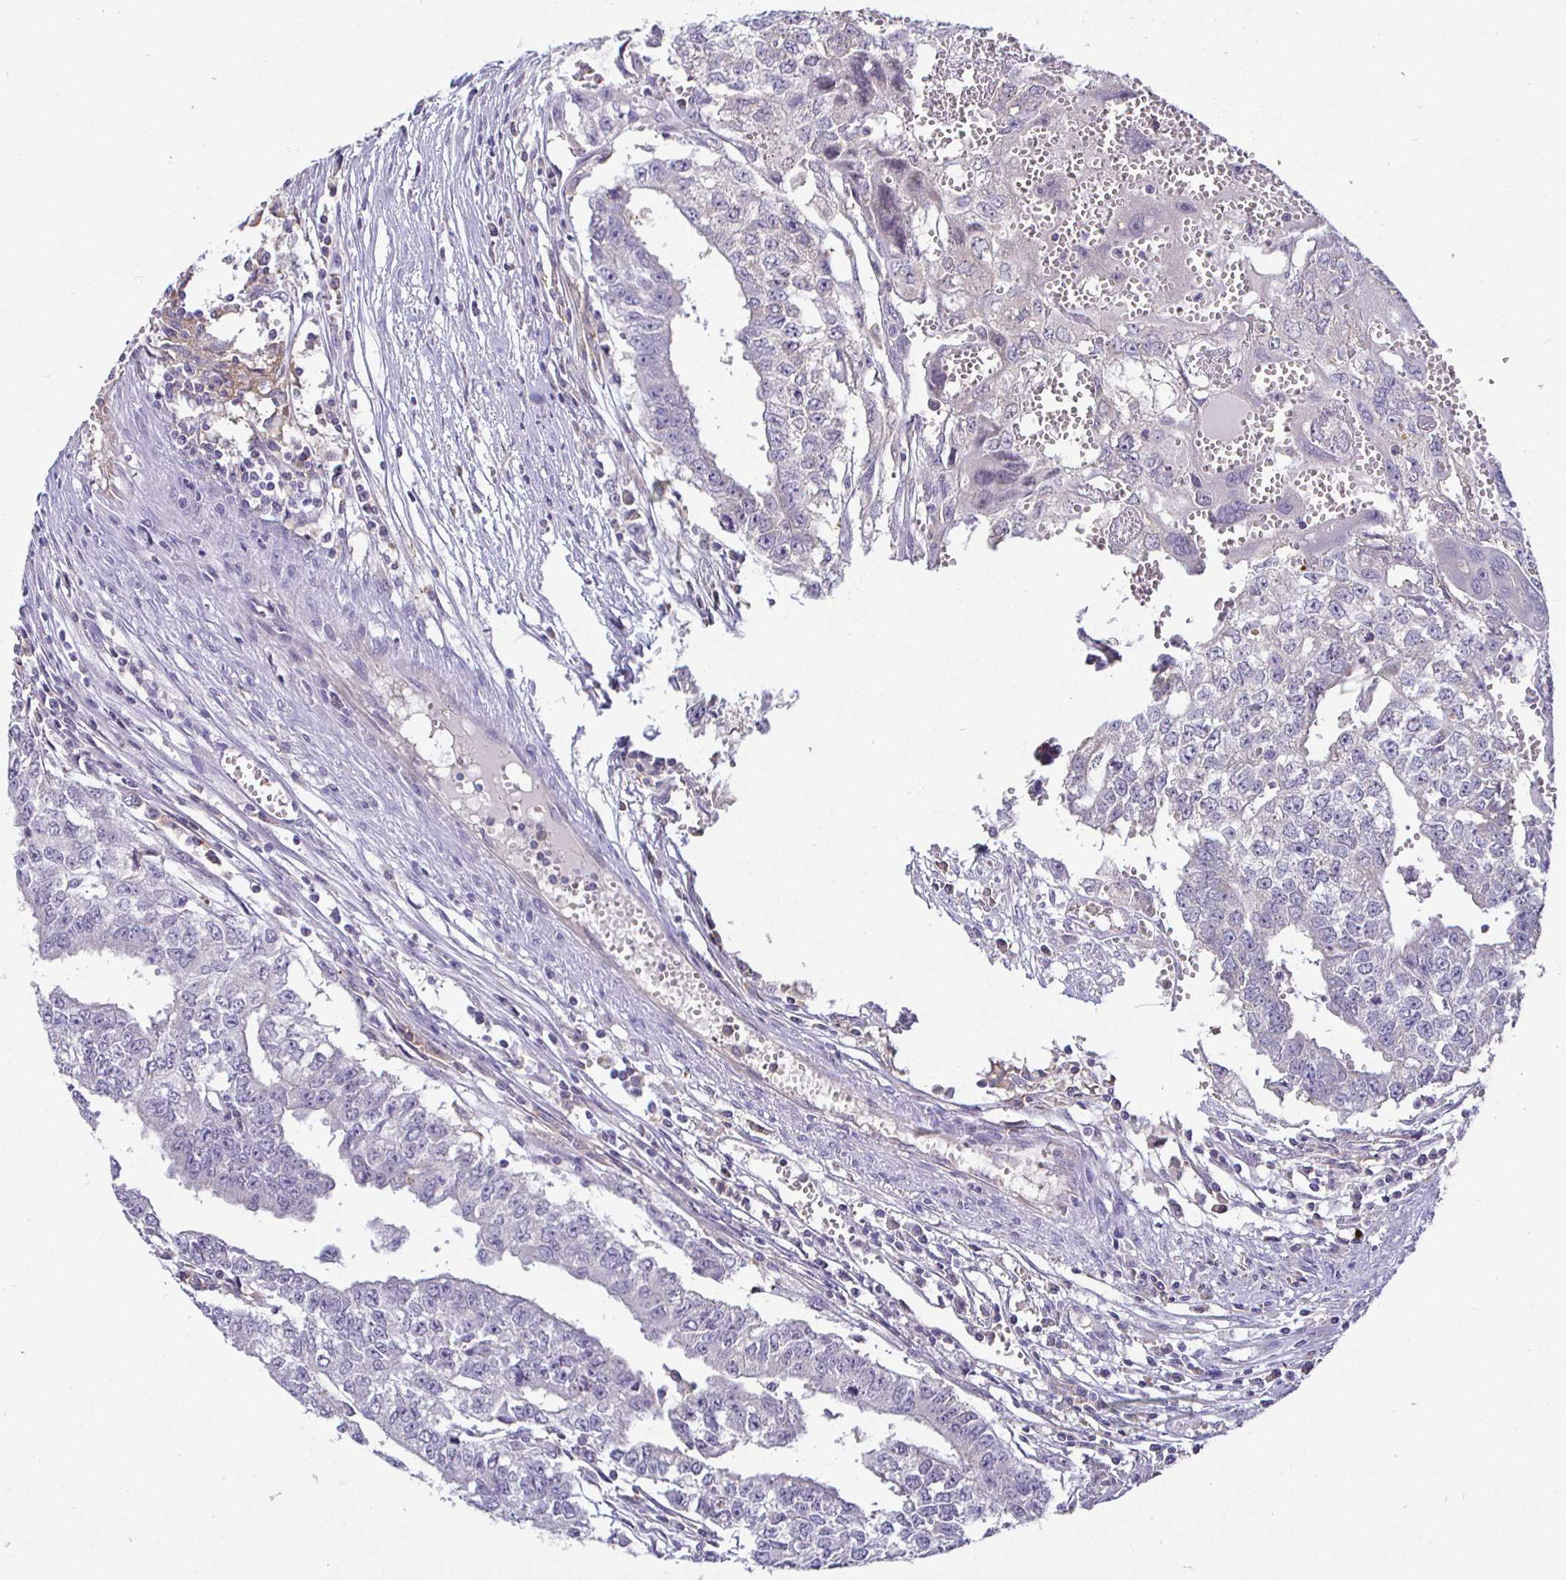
{"staining": {"intensity": "negative", "quantity": "none", "location": "none"}, "tissue": "testis cancer", "cell_type": "Tumor cells", "image_type": "cancer", "snomed": [{"axis": "morphology", "description": "Carcinoma, Embryonal, NOS"}, {"axis": "morphology", "description": "Teratoma, malignant, NOS"}, {"axis": "topography", "description": "Testis"}], "caption": "DAB immunohistochemical staining of testis embryonal carcinoma shows no significant staining in tumor cells.", "gene": "SIRPA", "patient": {"sex": "male", "age": 24}}